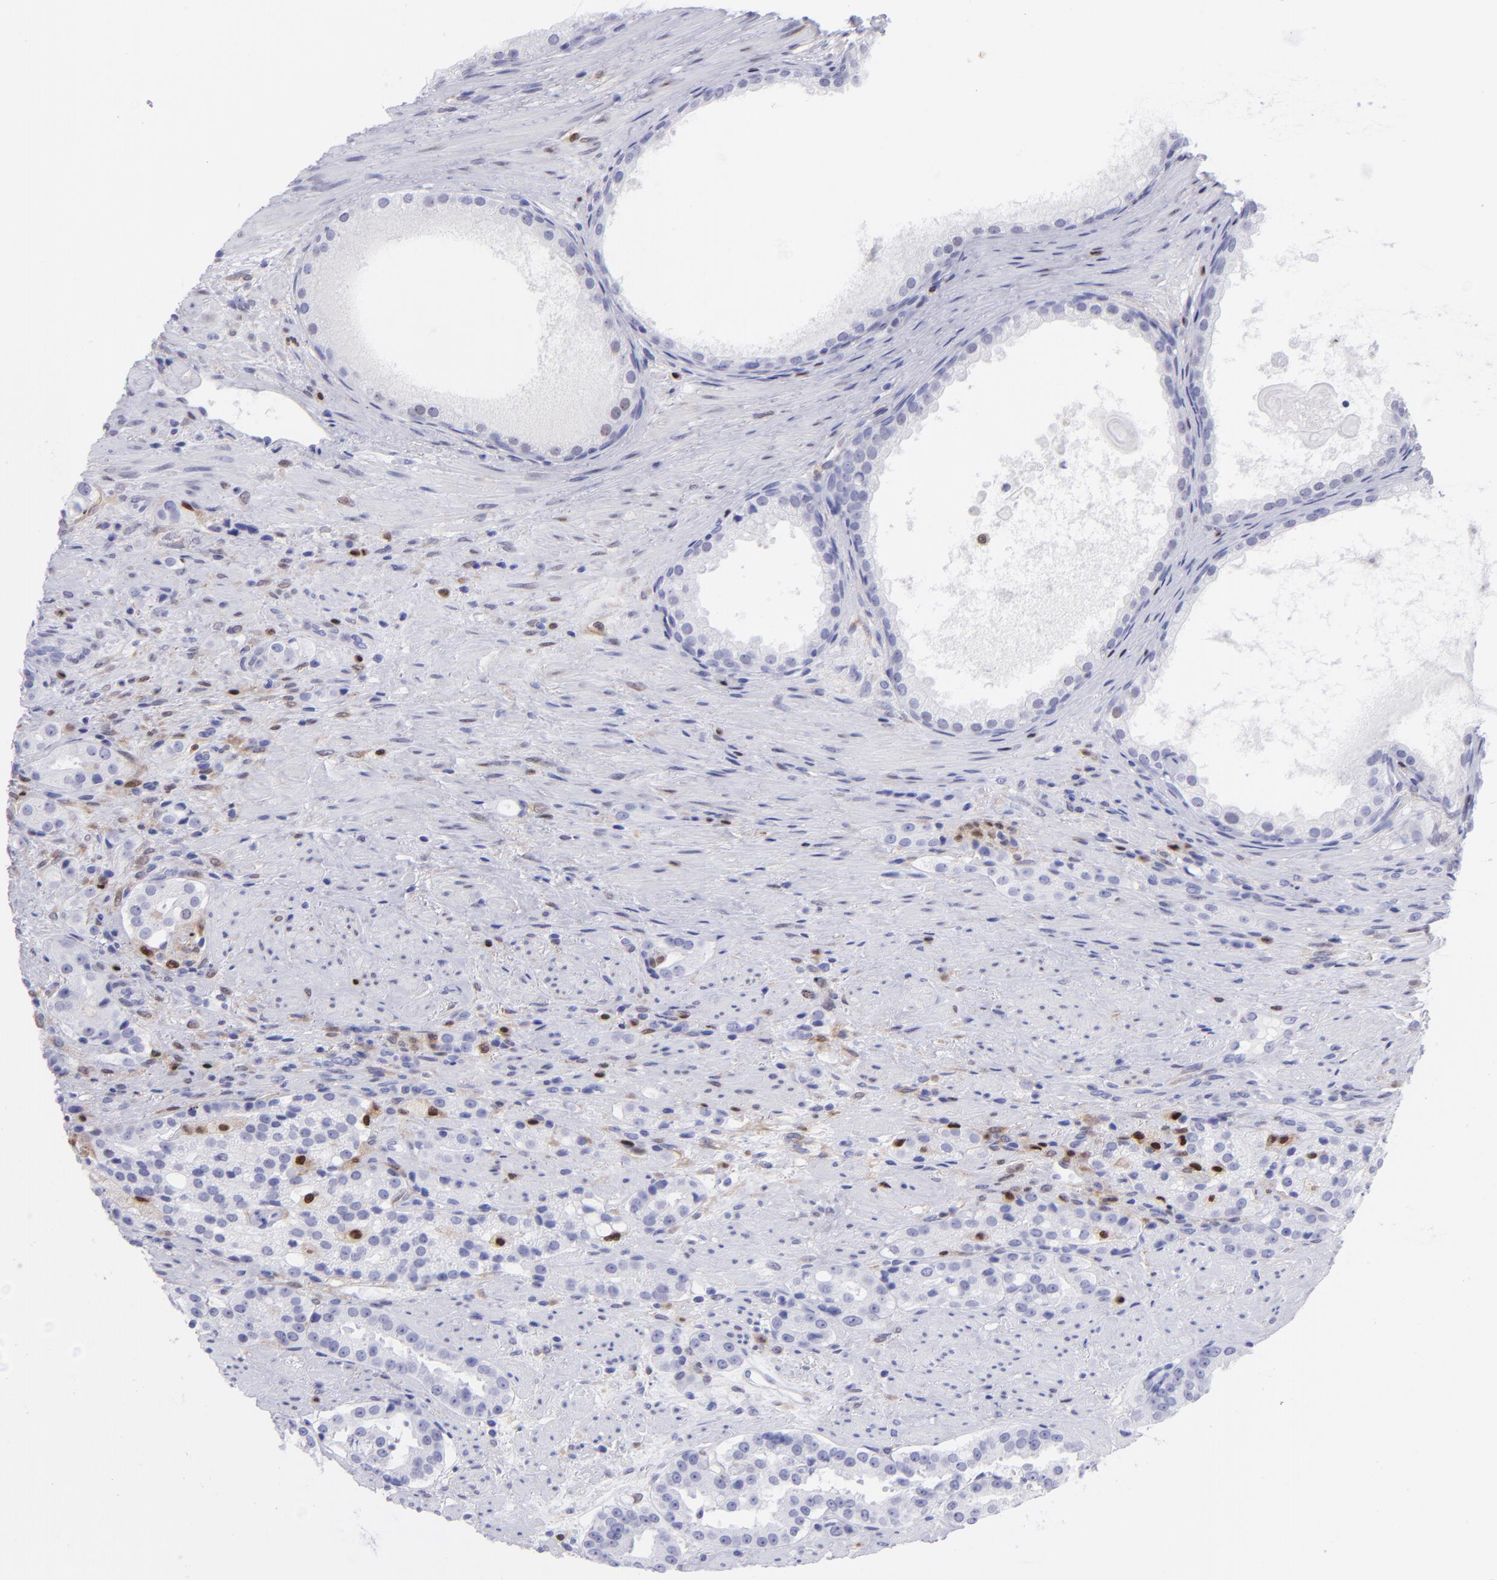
{"staining": {"intensity": "negative", "quantity": "none", "location": "none"}, "tissue": "prostate cancer", "cell_type": "Tumor cells", "image_type": "cancer", "snomed": [{"axis": "morphology", "description": "Adenocarcinoma, High grade"}, {"axis": "topography", "description": "Prostate"}], "caption": "Tumor cells show no significant staining in prostate adenocarcinoma (high-grade).", "gene": "MITF", "patient": {"sex": "male", "age": 72}}